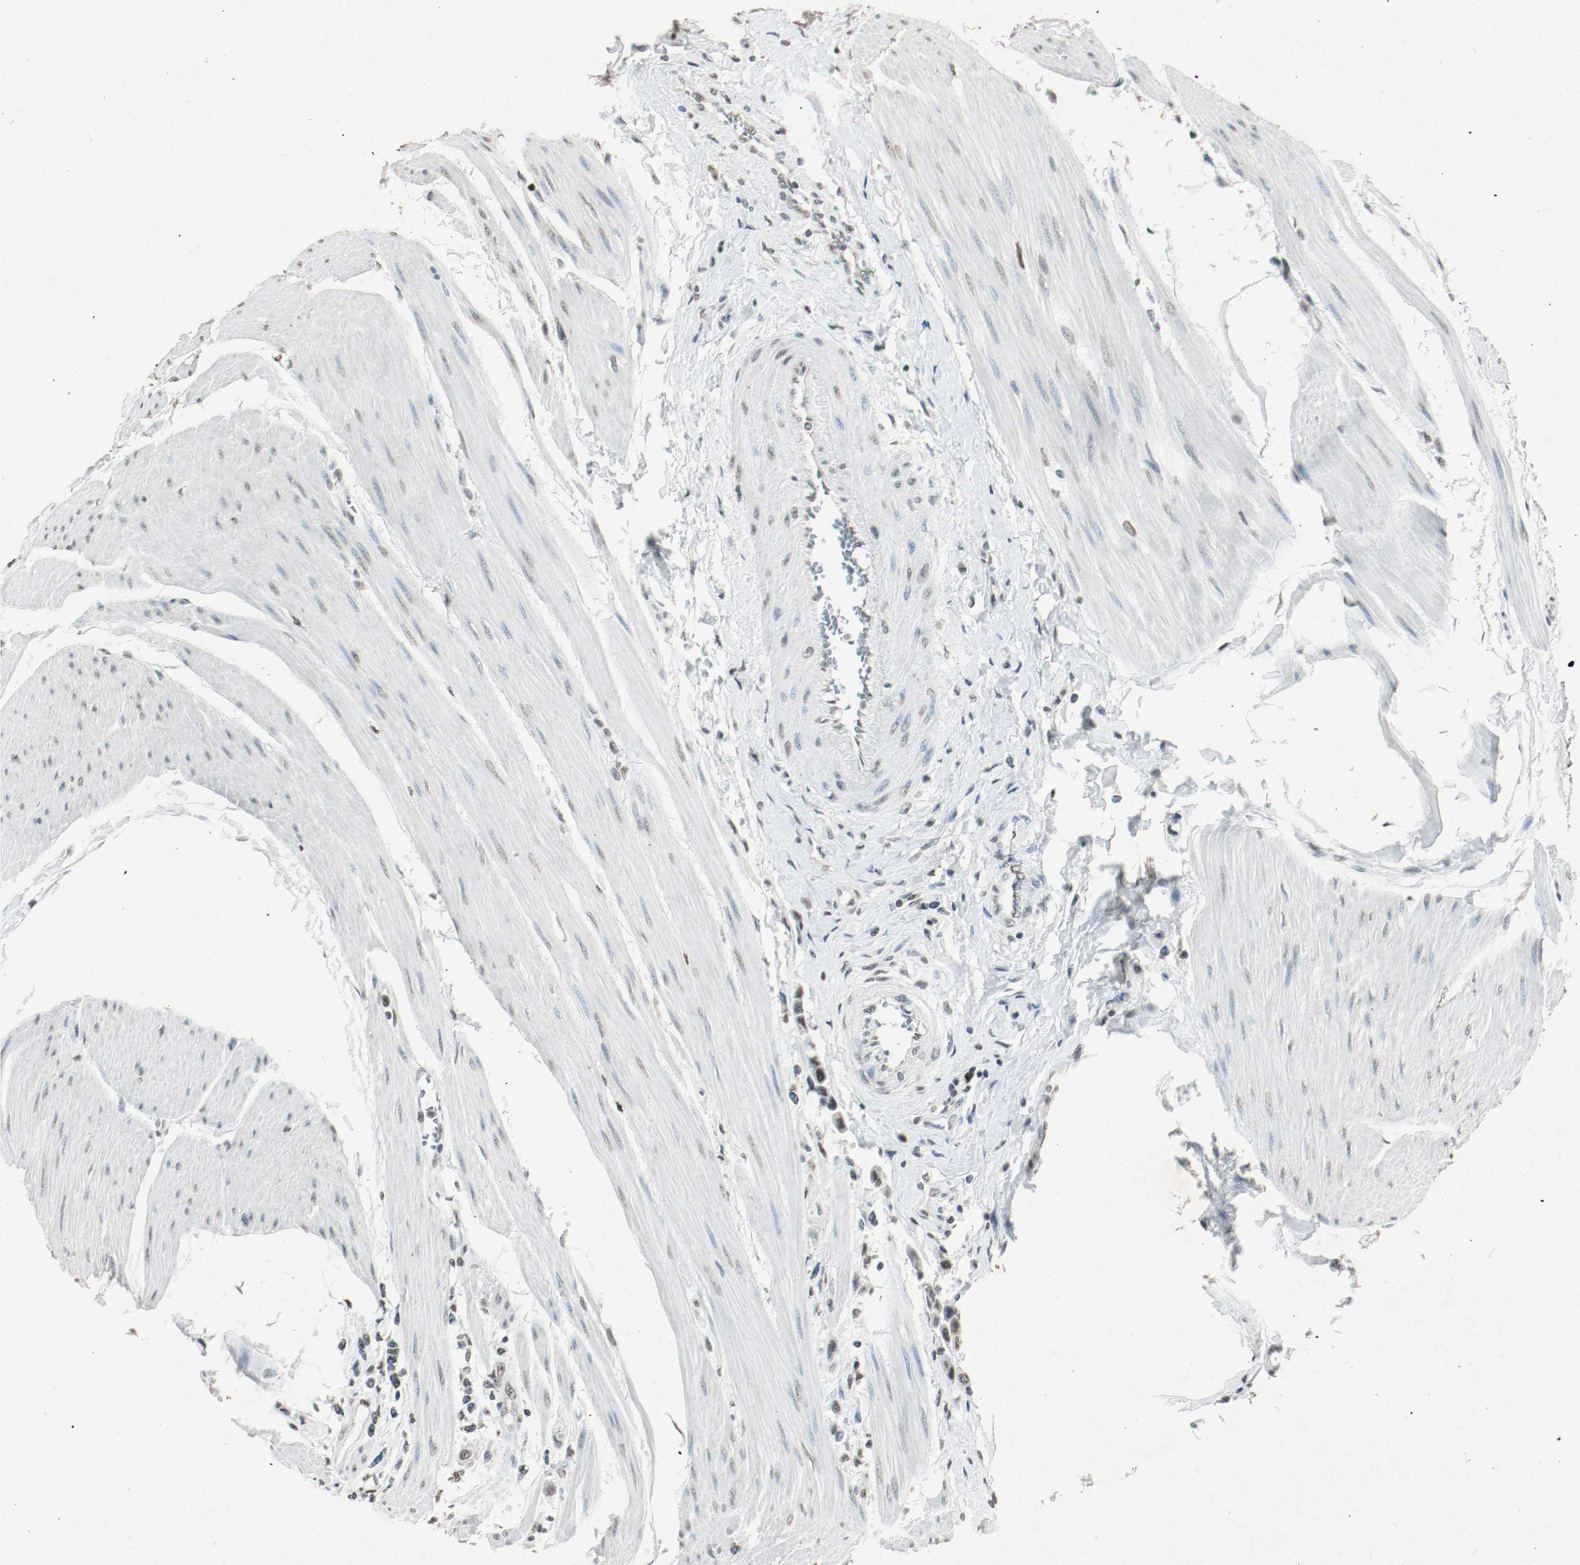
{"staining": {"intensity": "moderate", "quantity": ">75%", "location": "nuclear"}, "tissue": "urothelial cancer", "cell_type": "Tumor cells", "image_type": "cancer", "snomed": [{"axis": "morphology", "description": "Urothelial carcinoma, High grade"}, {"axis": "topography", "description": "Urinary bladder"}], "caption": "Moderate nuclear positivity is present in about >75% of tumor cells in urothelial carcinoma (high-grade). The protein of interest is stained brown, and the nuclei are stained in blue (DAB (3,3'-diaminobenzidine) IHC with brightfield microscopy, high magnification).", "gene": "DNMT1", "patient": {"sex": "male", "age": 50}}